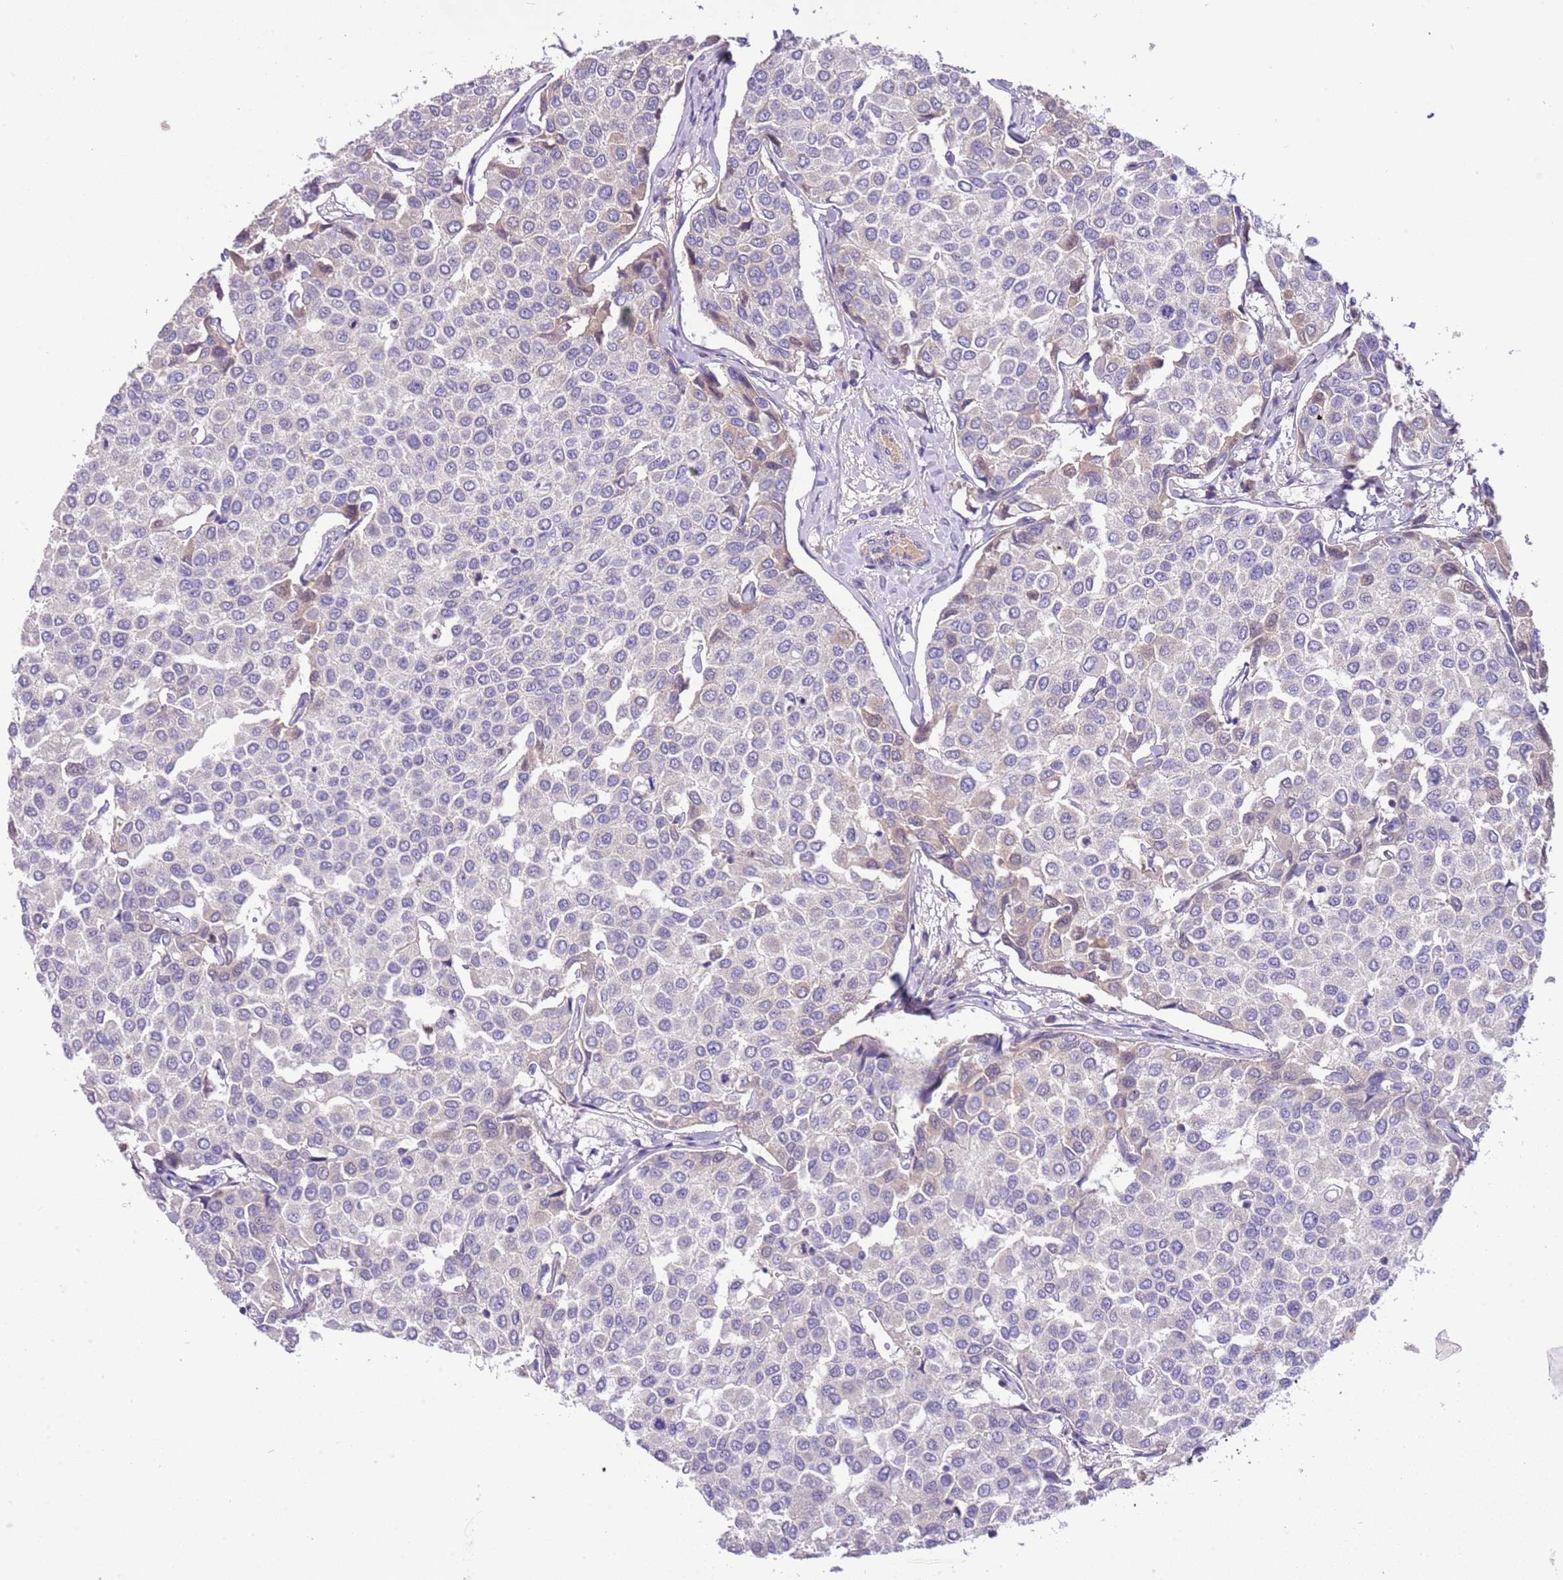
{"staining": {"intensity": "negative", "quantity": "none", "location": "none"}, "tissue": "breast cancer", "cell_type": "Tumor cells", "image_type": "cancer", "snomed": [{"axis": "morphology", "description": "Duct carcinoma"}, {"axis": "topography", "description": "Breast"}], "caption": "High magnification brightfield microscopy of breast infiltrating ductal carcinoma stained with DAB (brown) and counterstained with hematoxylin (blue): tumor cells show no significant expression. (DAB (3,3'-diaminobenzidine) immunohistochemistry visualized using brightfield microscopy, high magnification).", "gene": "CFAP73", "patient": {"sex": "female", "age": 55}}